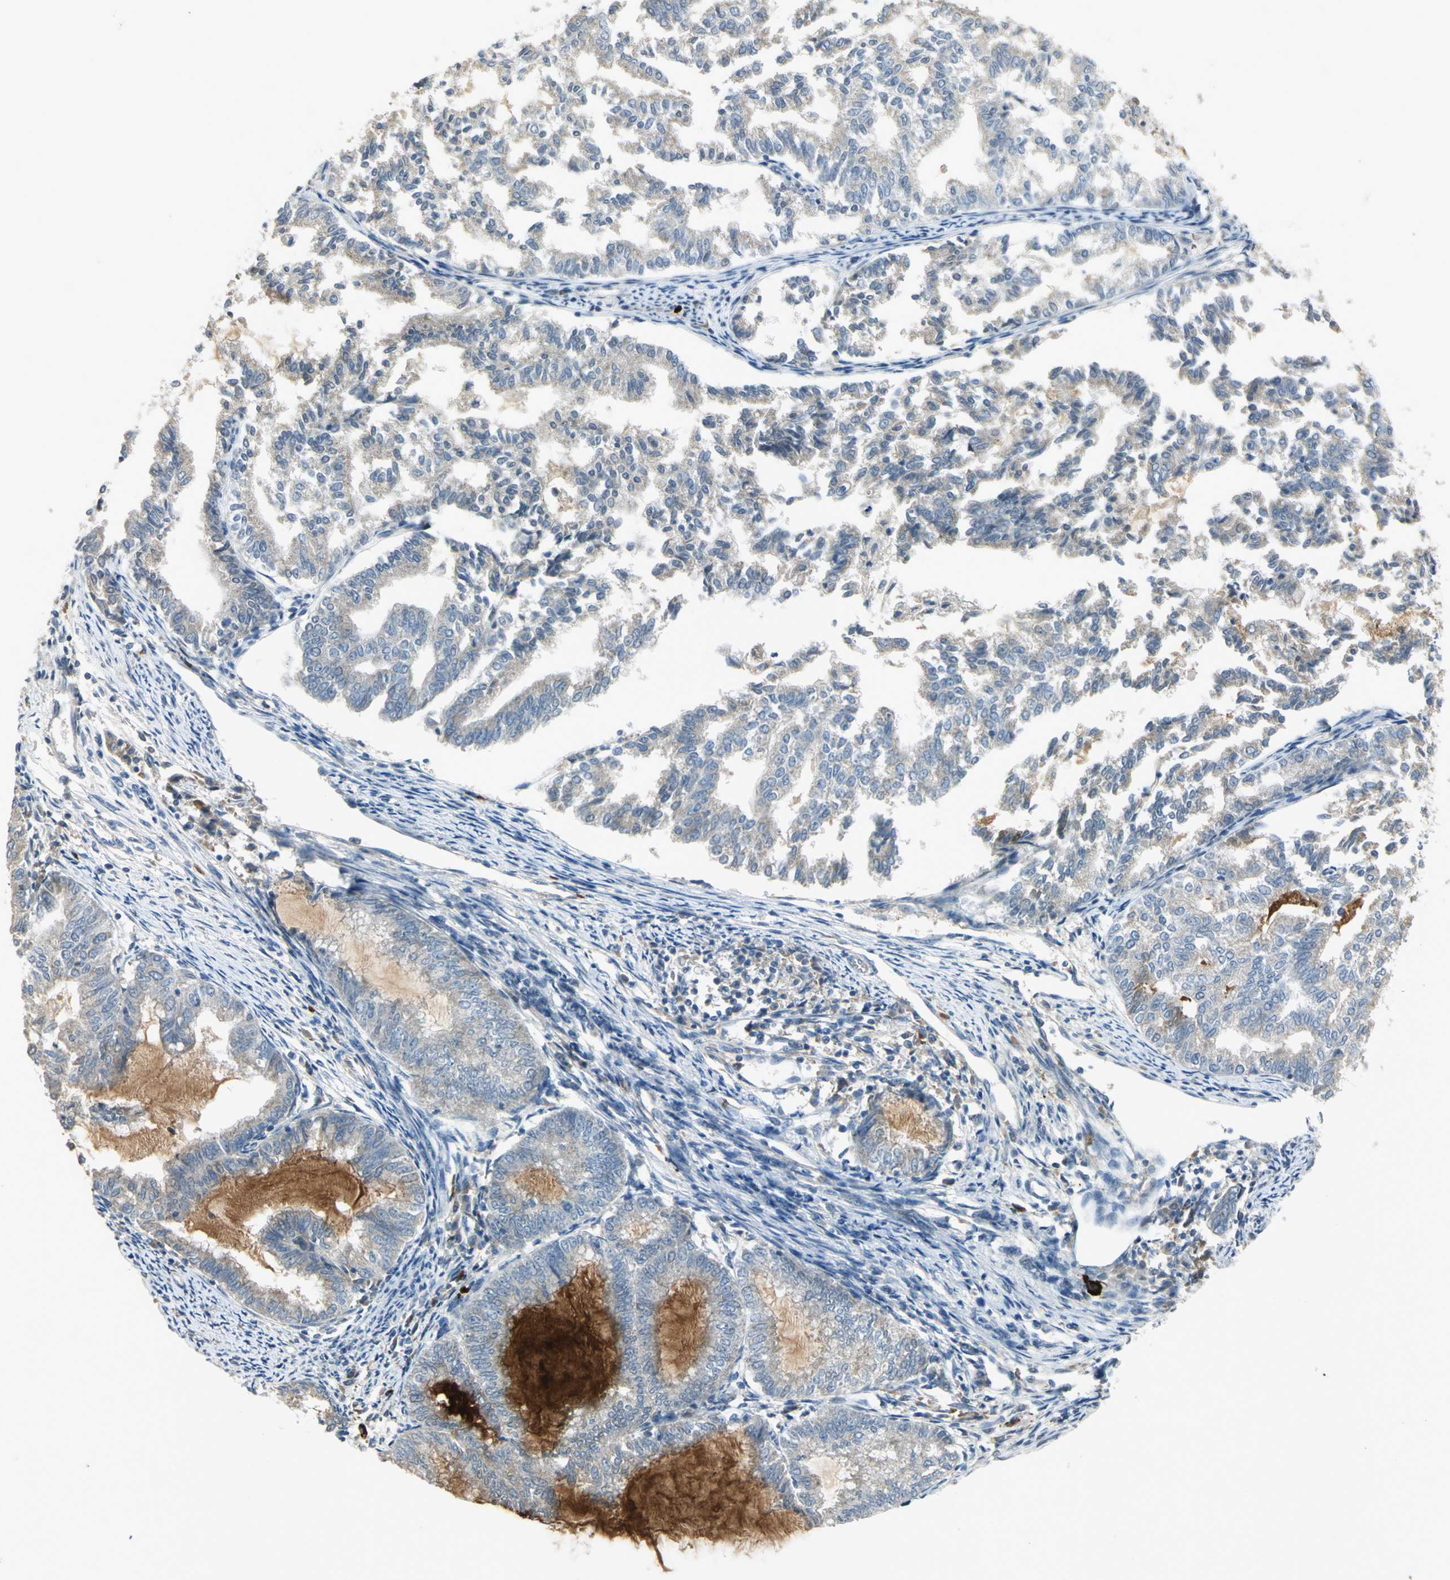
{"staining": {"intensity": "negative", "quantity": "none", "location": "none"}, "tissue": "endometrial cancer", "cell_type": "Tumor cells", "image_type": "cancer", "snomed": [{"axis": "morphology", "description": "Adenocarcinoma, NOS"}, {"axis": "topography", "description": "Endometrium"}], "caption": "DAB (3,3'-diaminobenzidine) immunohistochemical staining of endometrial cancer demonstrates no significant staining in tumor cells.", "gene": "PROC", "patient": {"sex": "female", "age": 79}}